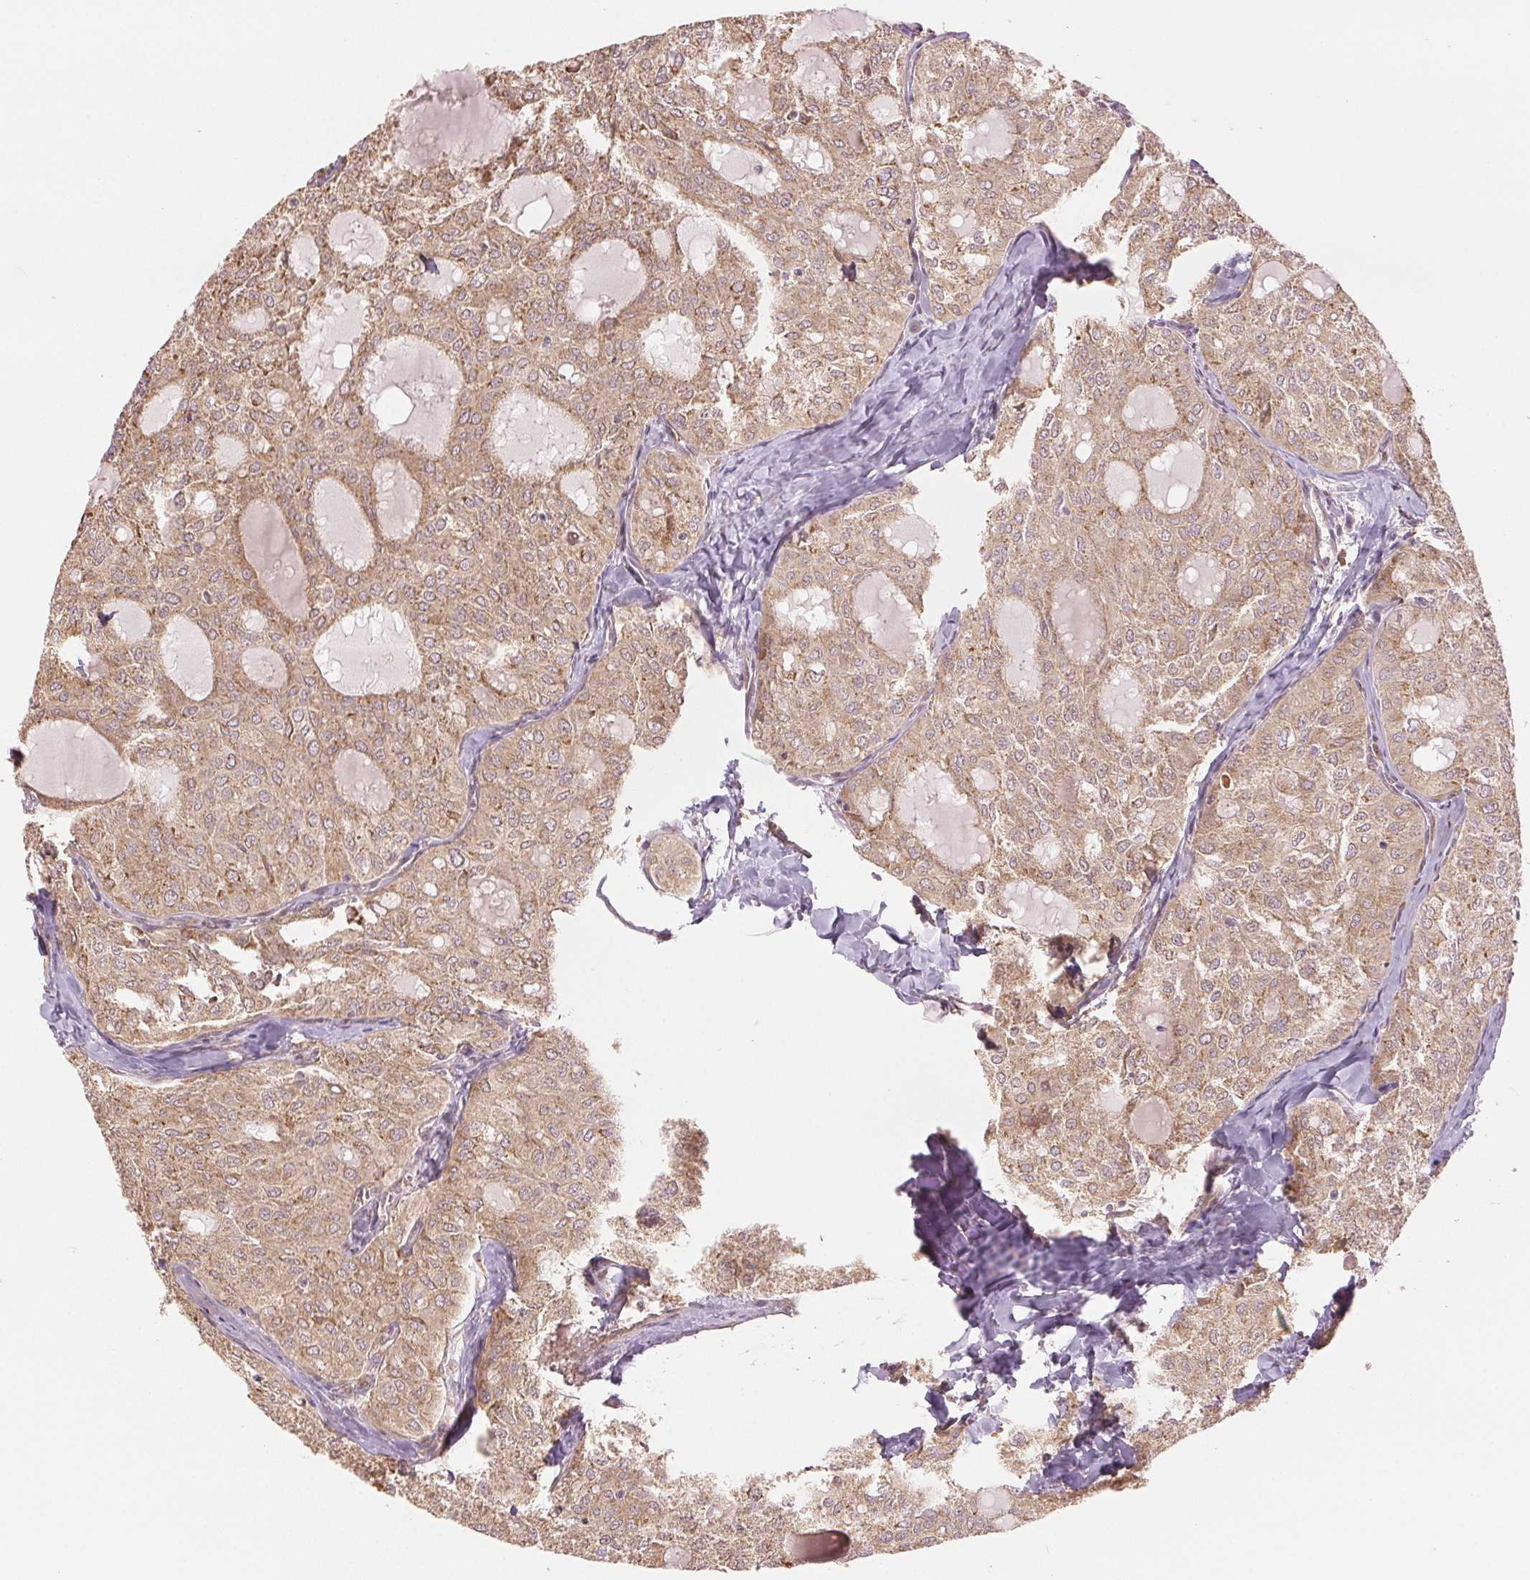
{"staining": {"intensity": "moderate", "quantity": ">75%", "location": "cytoplasmic/membranous"}, "tissue": "thyroid cancer", "cell_type": "Tumor cells", "image_type": "cancer", "snomed": [{"axis": "morphology", "description": "Follicular adenoma carcinoma, NOS"}, {"axis": "topography", "description": "Thyroid gland"}], "caption": "IHC of human thyroid cancer (follicular adenoma carcinoma) displays medium levels of moderate cytoplasmic/membranous positivity in about >75% of tumor cells.", "gene": "SLC20A1", "patient": {"sex": "male", "age": 75}}